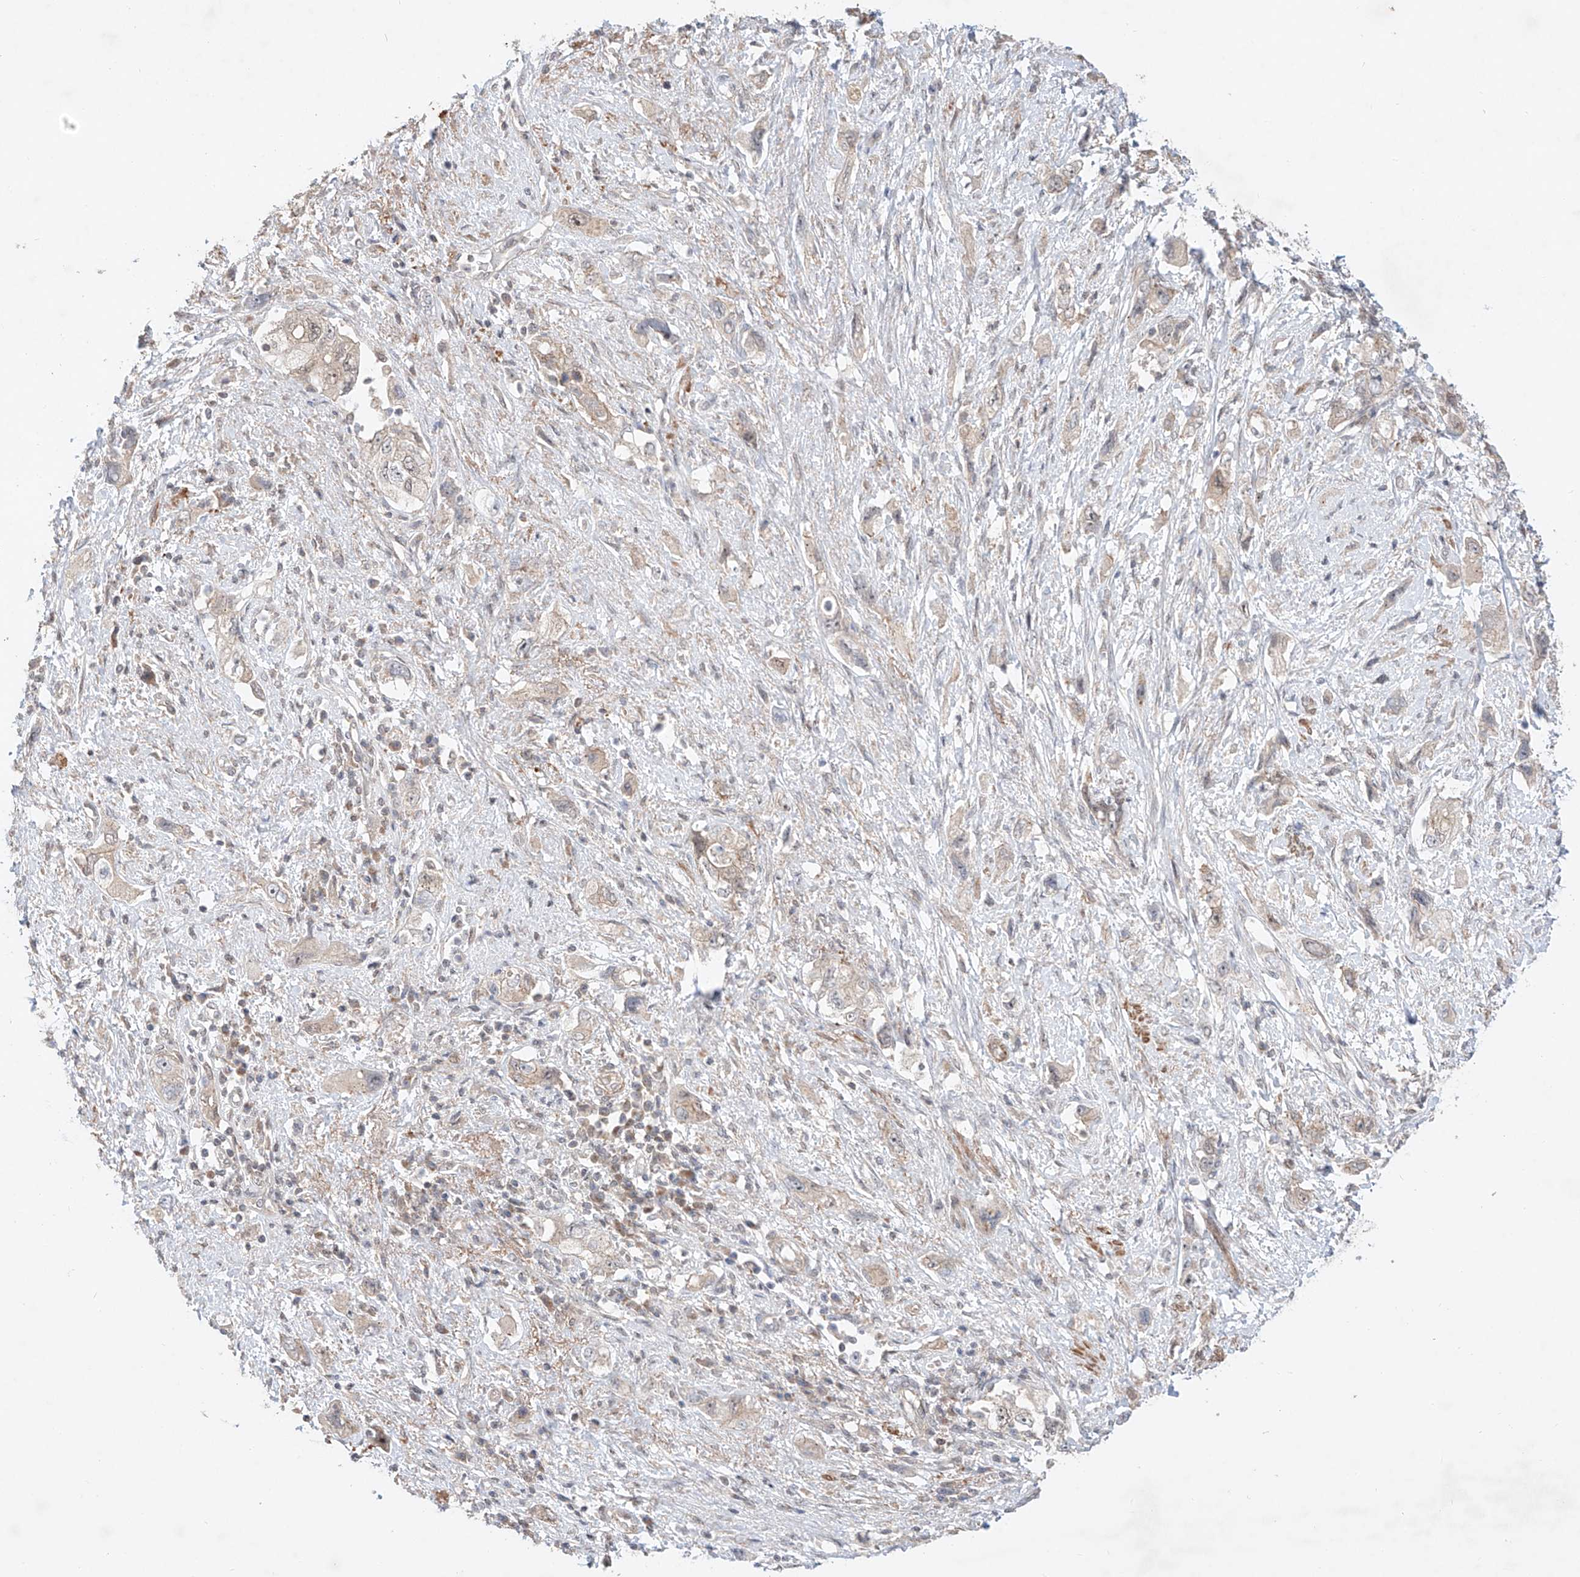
{"staining": {"intensity": "negative", "quantity": "none", "location": "none"}, "tissue": "pancreatic cancer", "cell_type": "Tumor cells", "image_type": "cancer", "snomed": [{"axis": "morphology", "description": "Adenocarcinoma, NOS"}, {"axis": "topography", "description": "Pancreas"}], "caption": "DAB immunohistochemical staining of human pancreatic adenocarcinoma demonstrates no significant expression in tumor cells.", "gene": "TSR2", "patient": {"sex": "female", "age": 73}}